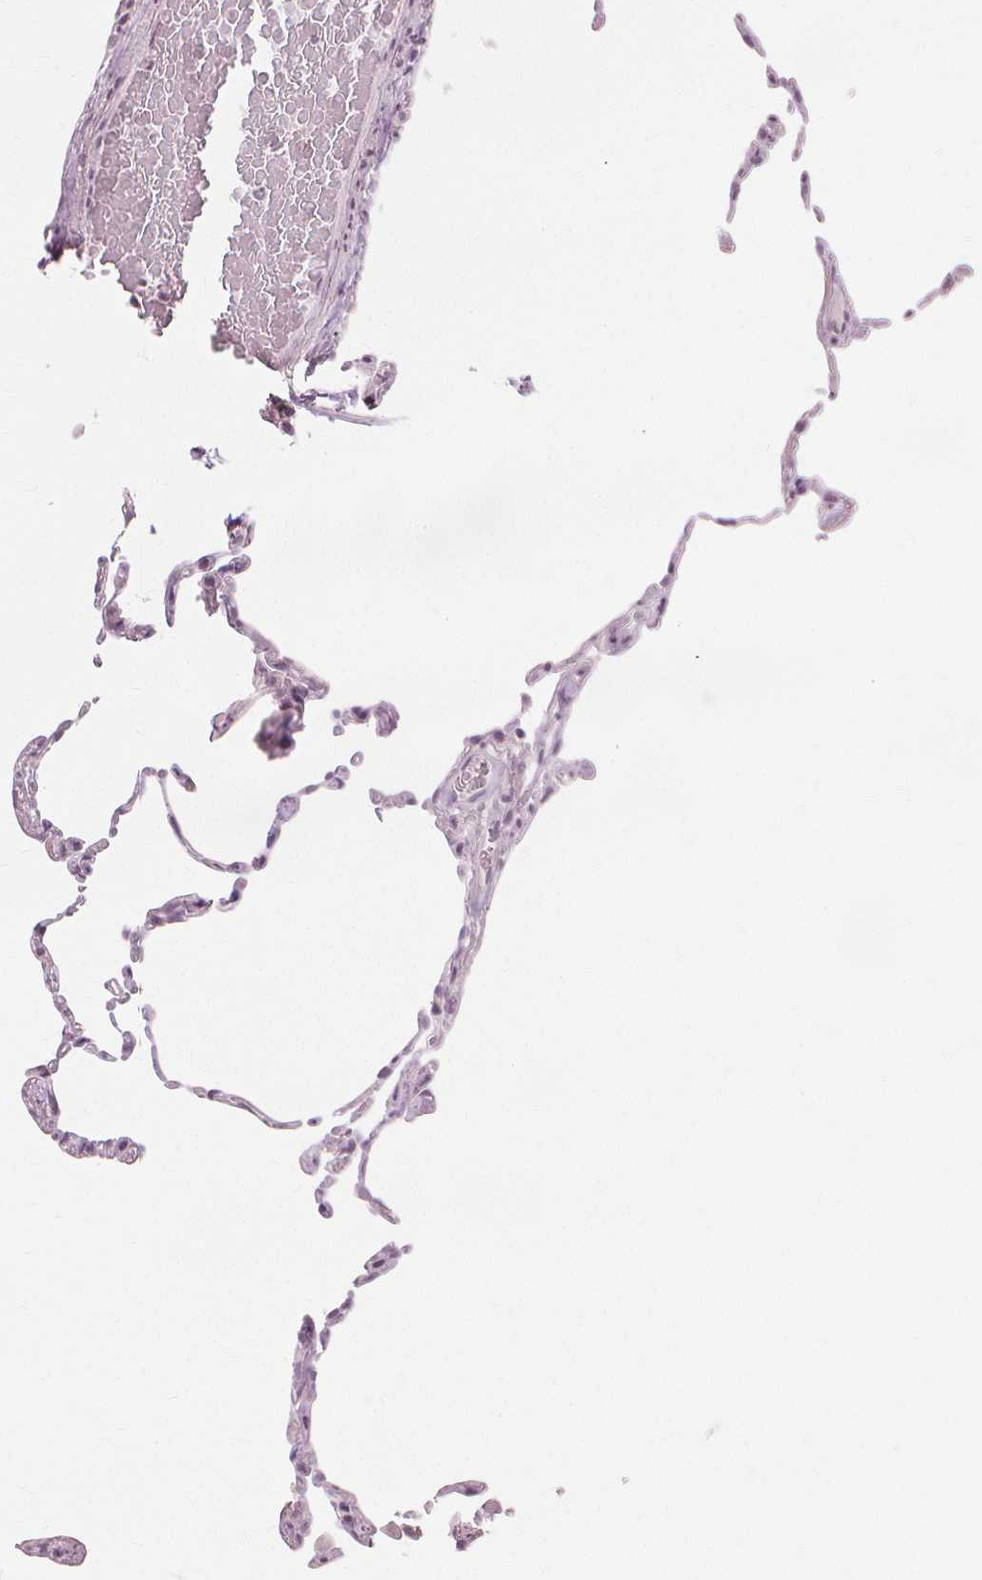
{"staining": {"intensity": "negative", "quantity": "none", "location": "none"}, "tissue": "lung", "cell_type": "Alveolar cells", "image_type": "normal", "snomed": [{"axis": "morphology", "description": "Normal tissue, NOS"}, {"axis": "topography", "description": "Lung"}], "caption": "Protein analysis of normal lung shows no significant expression in alveolar cells.", "gene": "NXPE1", "patient": {"sex": "female", "age": 57}}